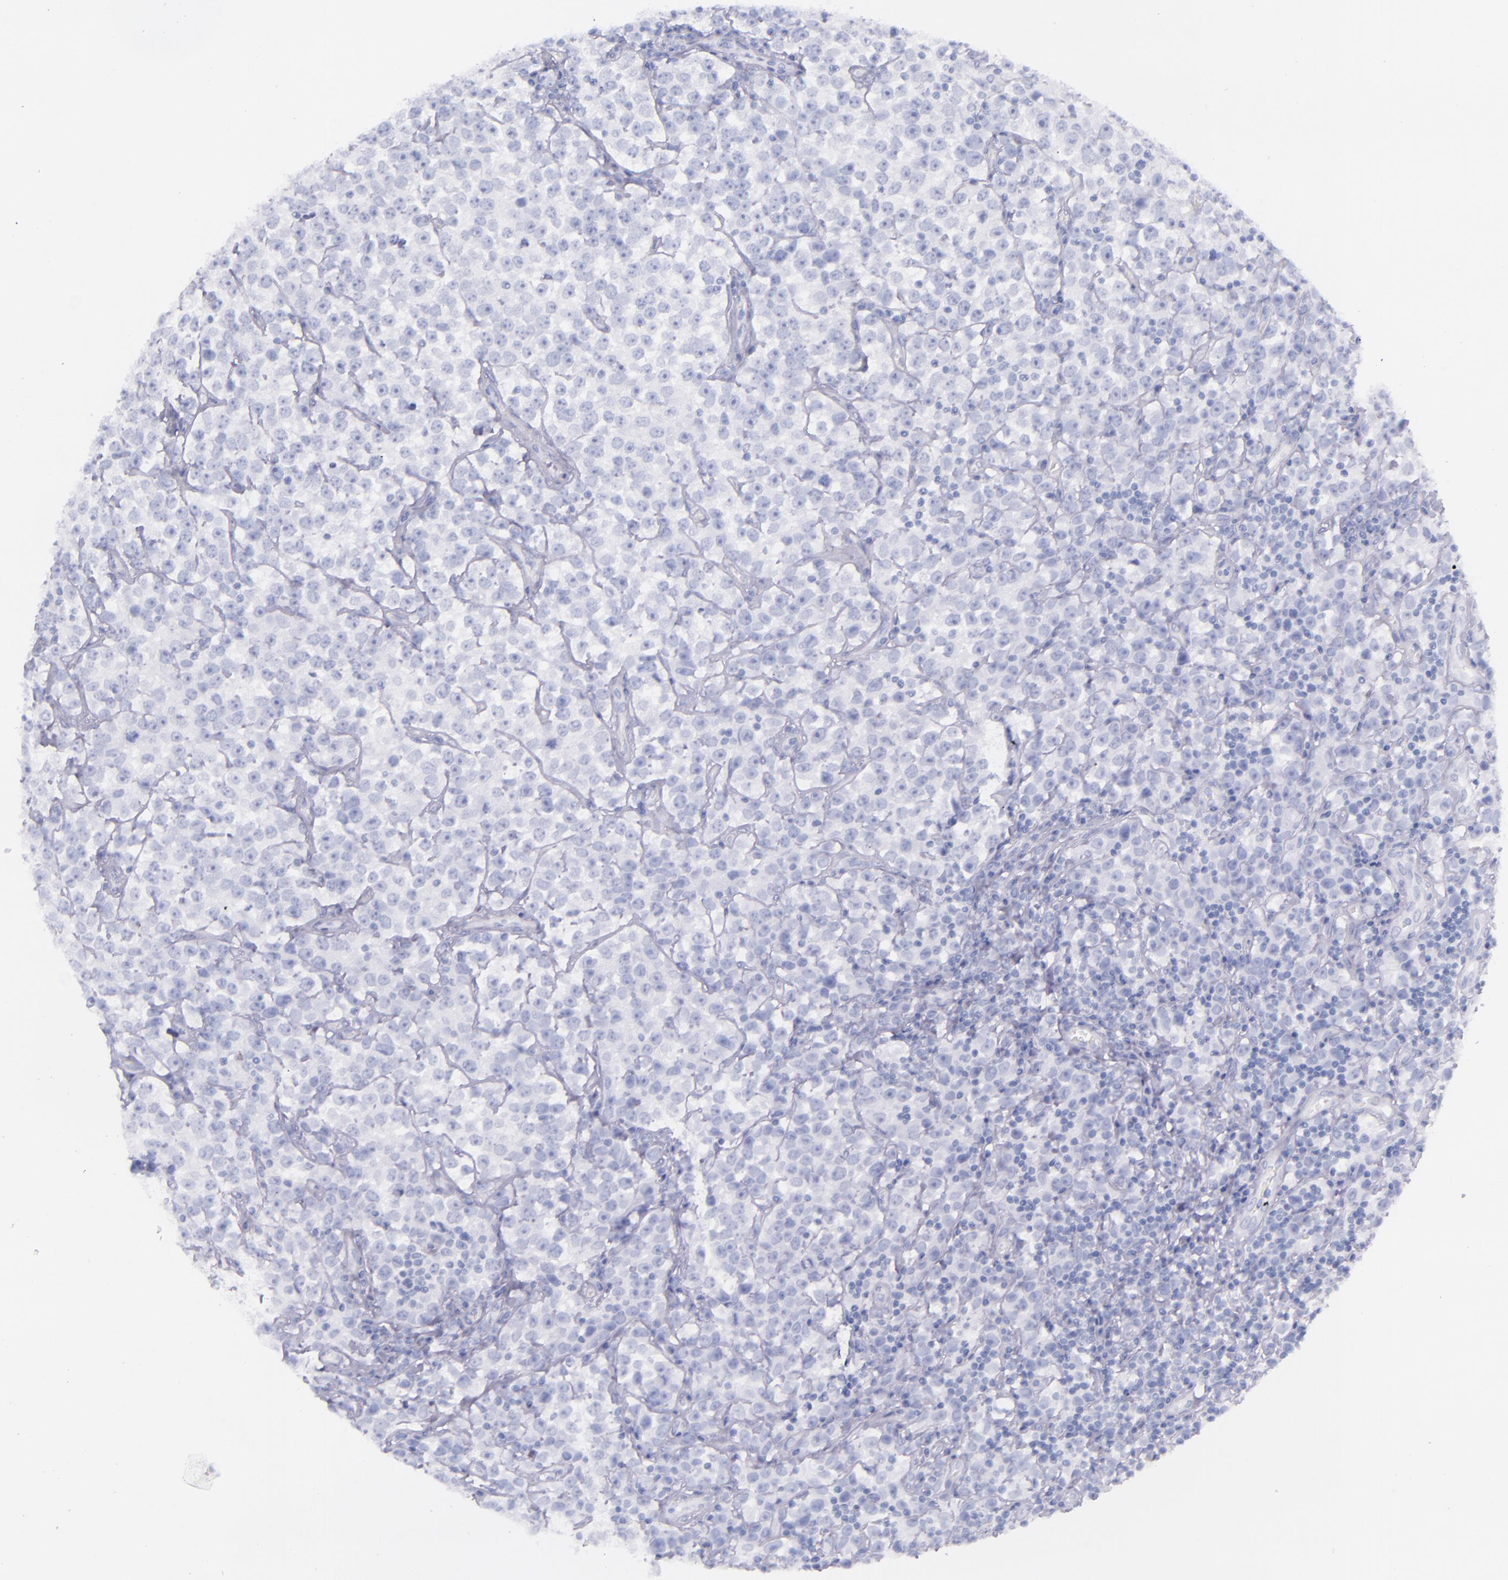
{"staining": {"intensity": "negative", "quantity": "none", "location": "none"}, "tissue": "testis cancer", "cell_type": "Tumor cells", "image_type": "cancer", "snomed": [{"axis": "morphology", "description": "Seminoma, NOS"}, {"axis": "topography", "description": "Testis"}], "caption": "DAB (3,3'-diaminobenzidine) immunohistochemical staining of human seminoma (testis) displays no significant positivity in tumor cells.", "gene": "SFTPB", "patient": {"sex": "male", "age": 25}}